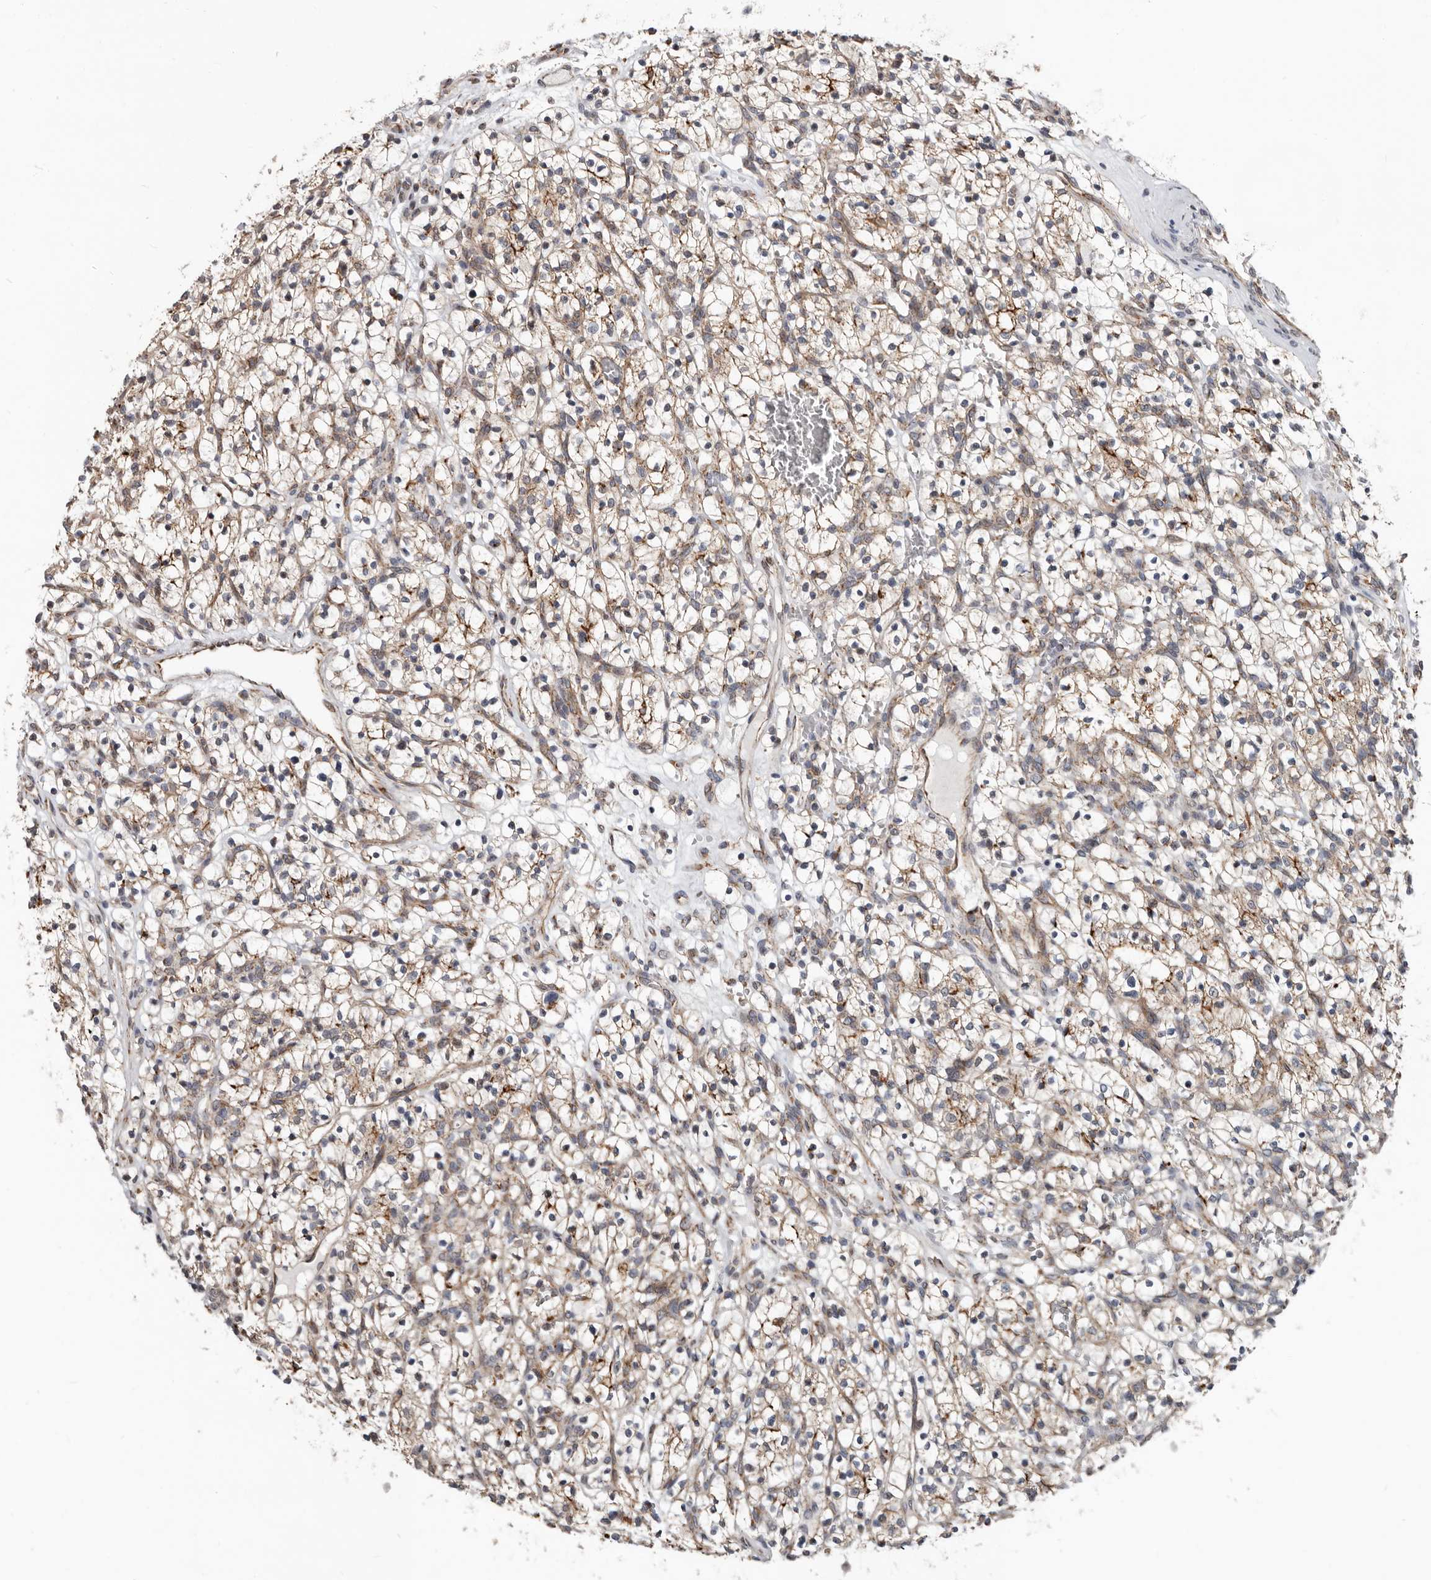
{"staining": {"intensity": "weak", "quantity": "25%-75%", "location": "cytoplasmic/membranous"}, "tissue": "renal cancer", "cell_type": "Tumor cells", "image_type": "cancer", "snomed": [{"axis": "morphology", "description": "Adenocarcinoma, NOS"}, {"axis": "topography", "description": "Kidney"}], "caption": "Brown immunohistochemical staining in human adenocarcinoma (renal) demonstrates weak cytoplasmic/membranous positivity in about 25%-75% of tumor cells.", "gene": "MRPL18", "patient": {"sex": "female", "age": 57}}